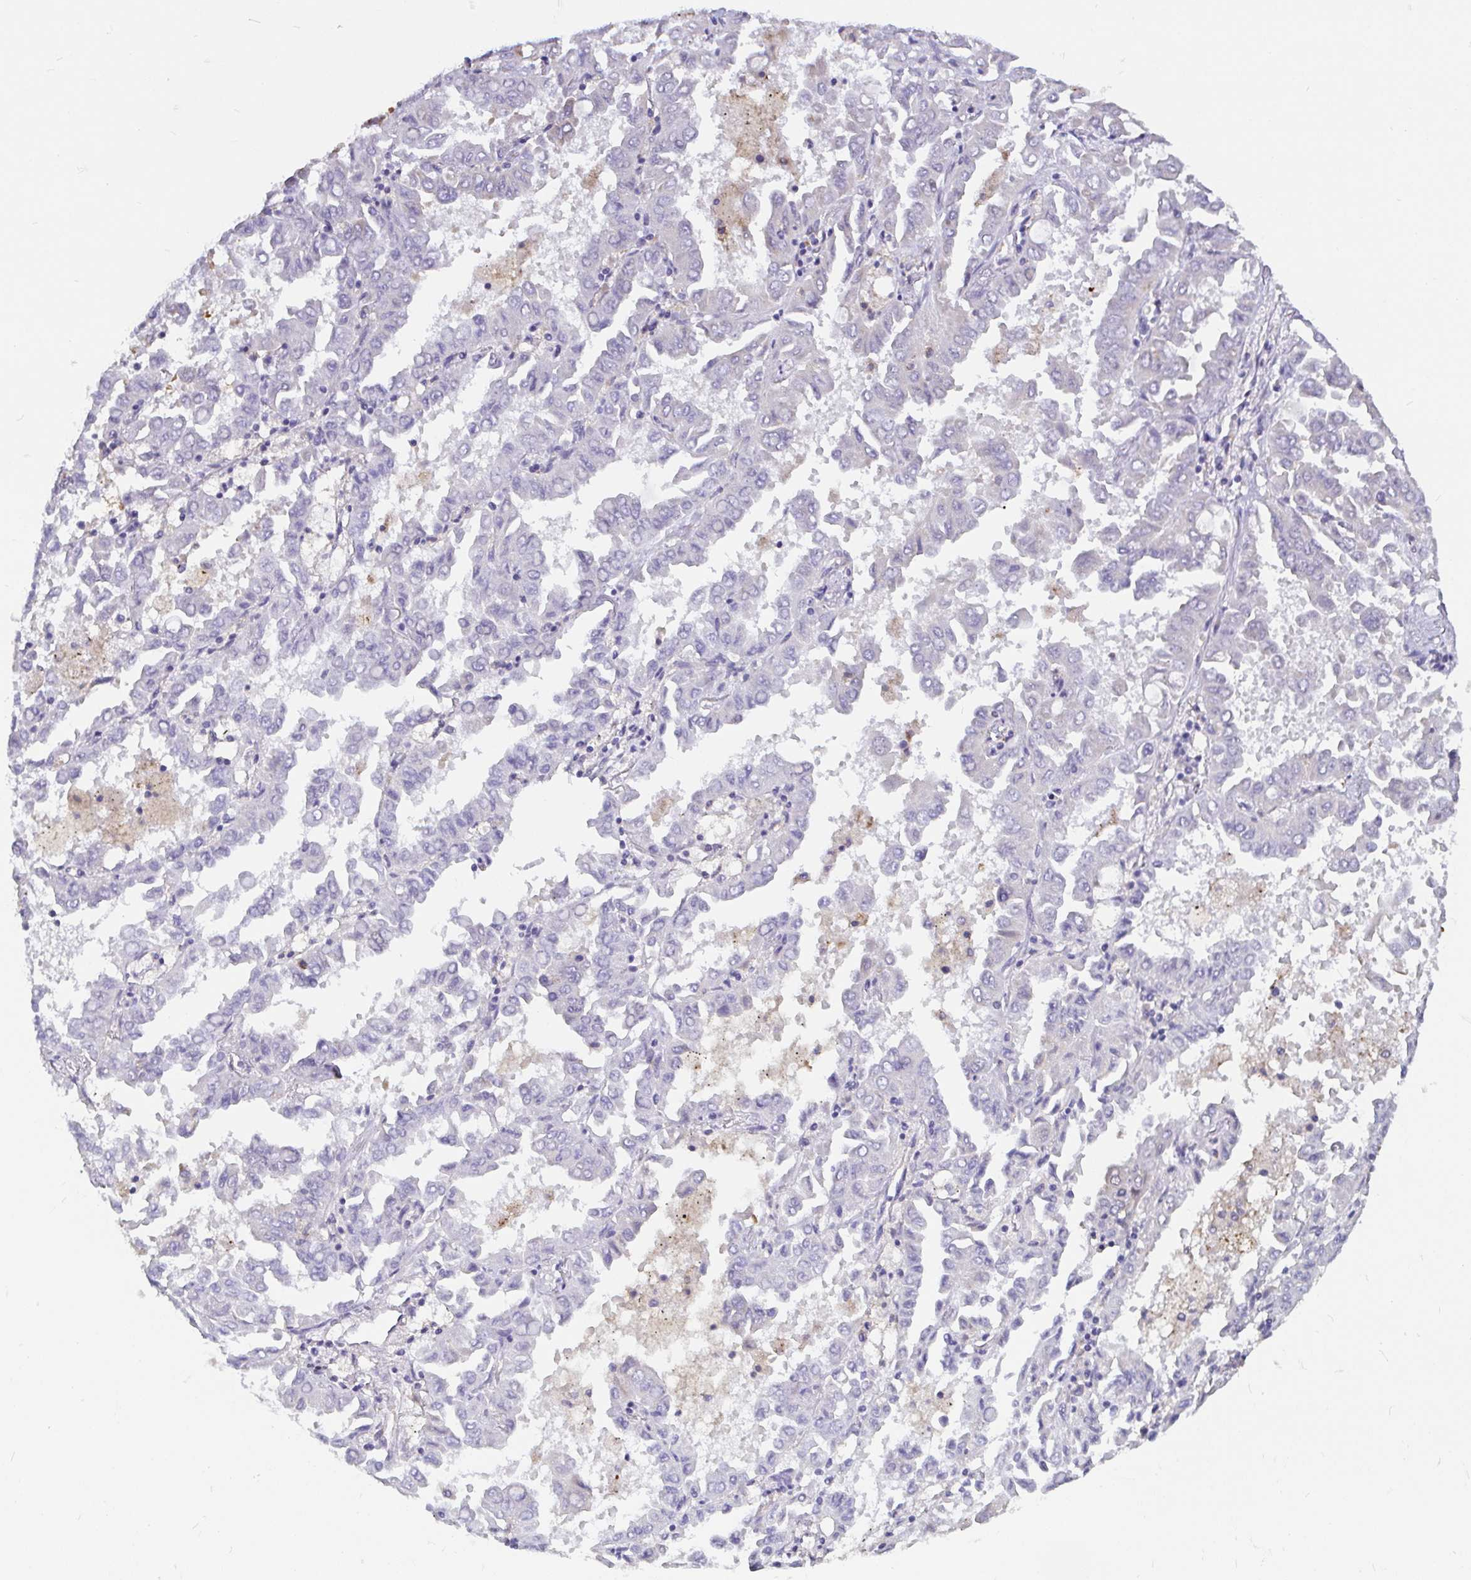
{"staining": {"intensity": "negative", "quantity": "none", "location": "none"}, "tissue": "lung cancer", "cell_type": "Tumor cells", "image_type": "cancer", "snomed": [{"axis": "morphology", "description": "Adenocarcinoma, NOS"}, {"axis": "topography", "description": "Lung"}], "caption": "Tumor cells are negative for brown protein staining in lung cancer (adenocarcinoma).", "gene": "ADAMTS6", "patient": {"sex": "male", "age": 64}}